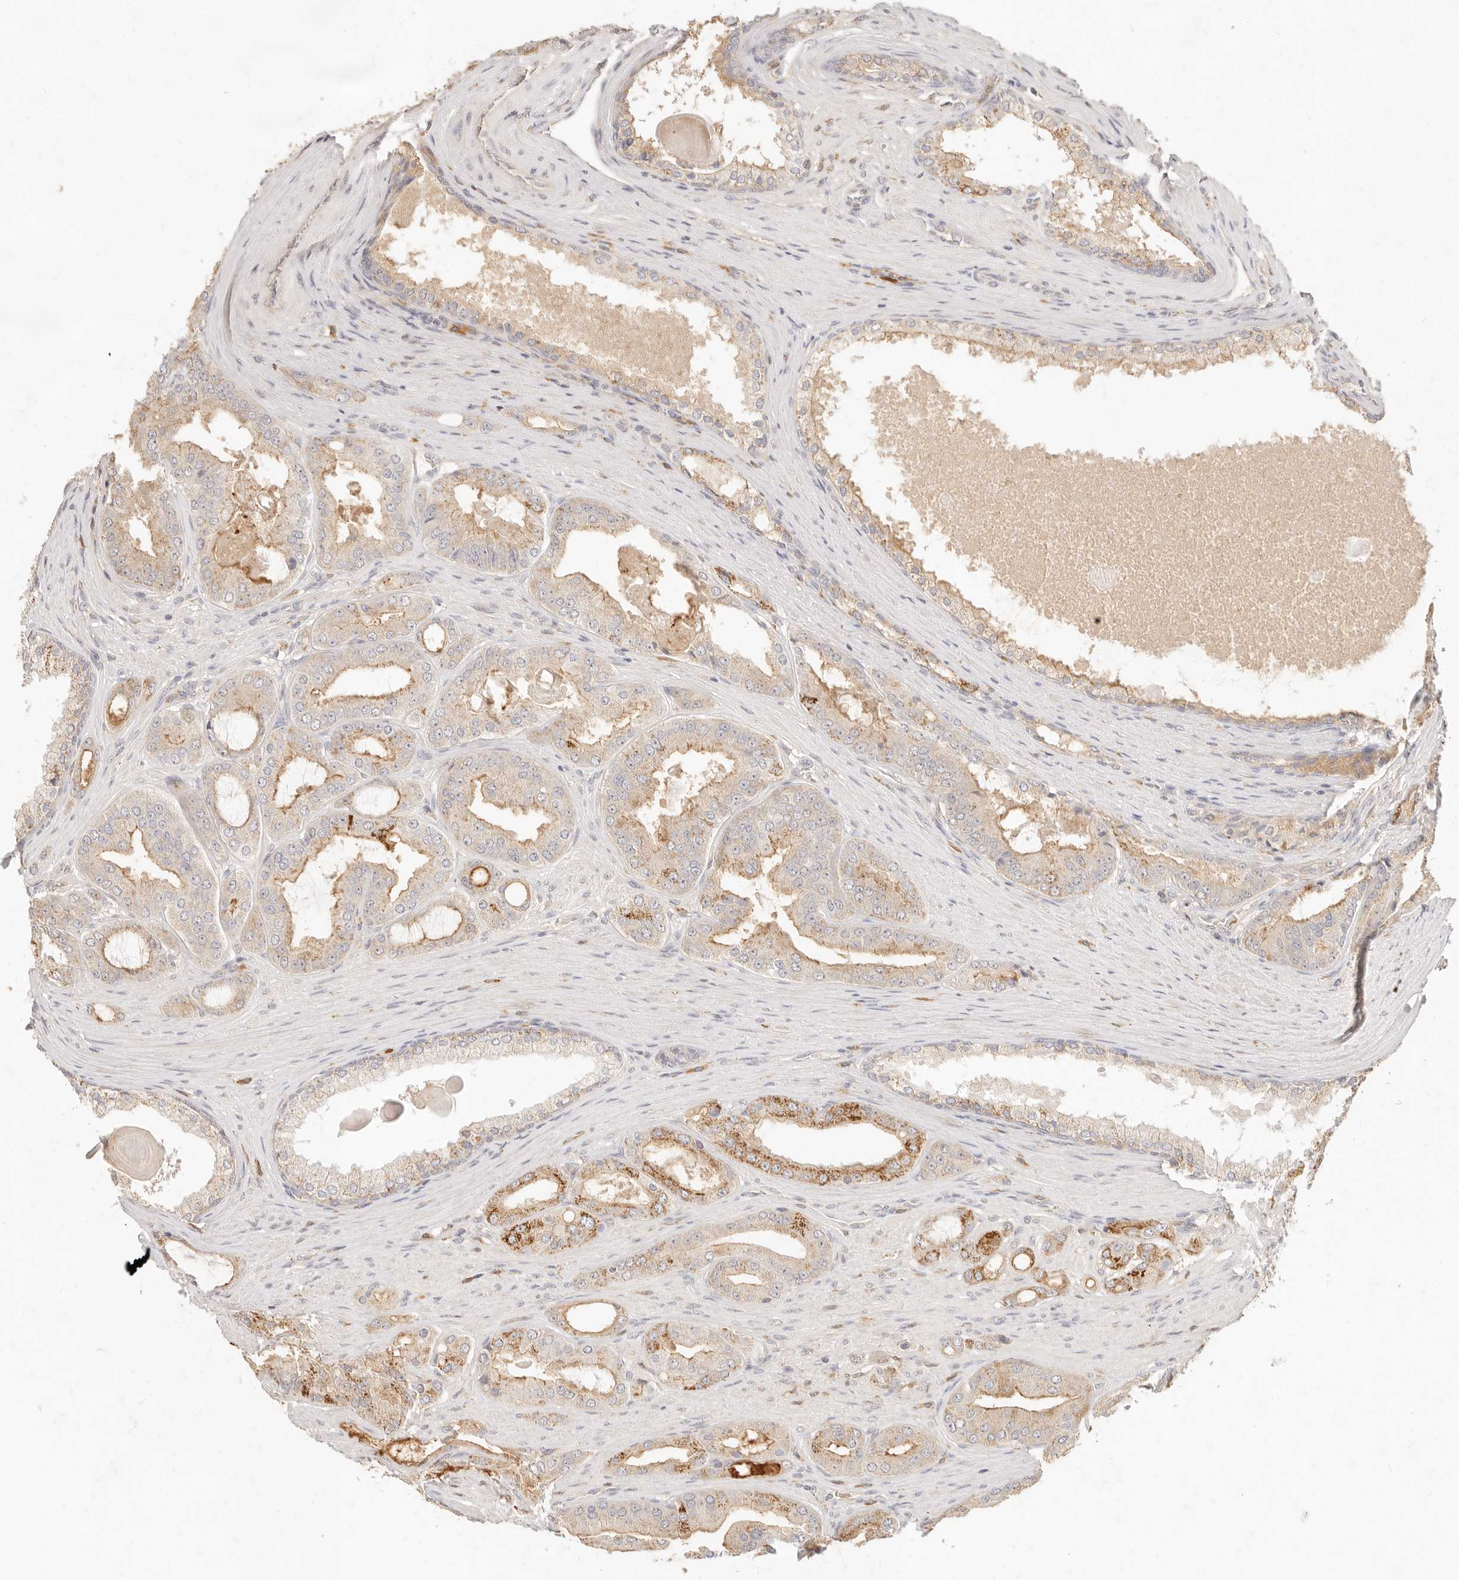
{"staining": {"intensity": "moderate", "quantity": ">75%", "location": "cytoplasmic/membranous"}, "tissue": "prostate cancer", "cell_type": "Tumor cells", "image_type": "cancer", "snomed": [{"axis": "morphology", "description": "Adenocarcinoma, High grade"}, {"axis": "topography", "description": "Prostate"}], "caption": "Moderate cytoplasmic/membranous positivity for a protein is seen in about >75% of tumor cells of prostate cancer using IHC.", "gene": "TMTC2", "patient": {"sex": "male", "age": 60}}